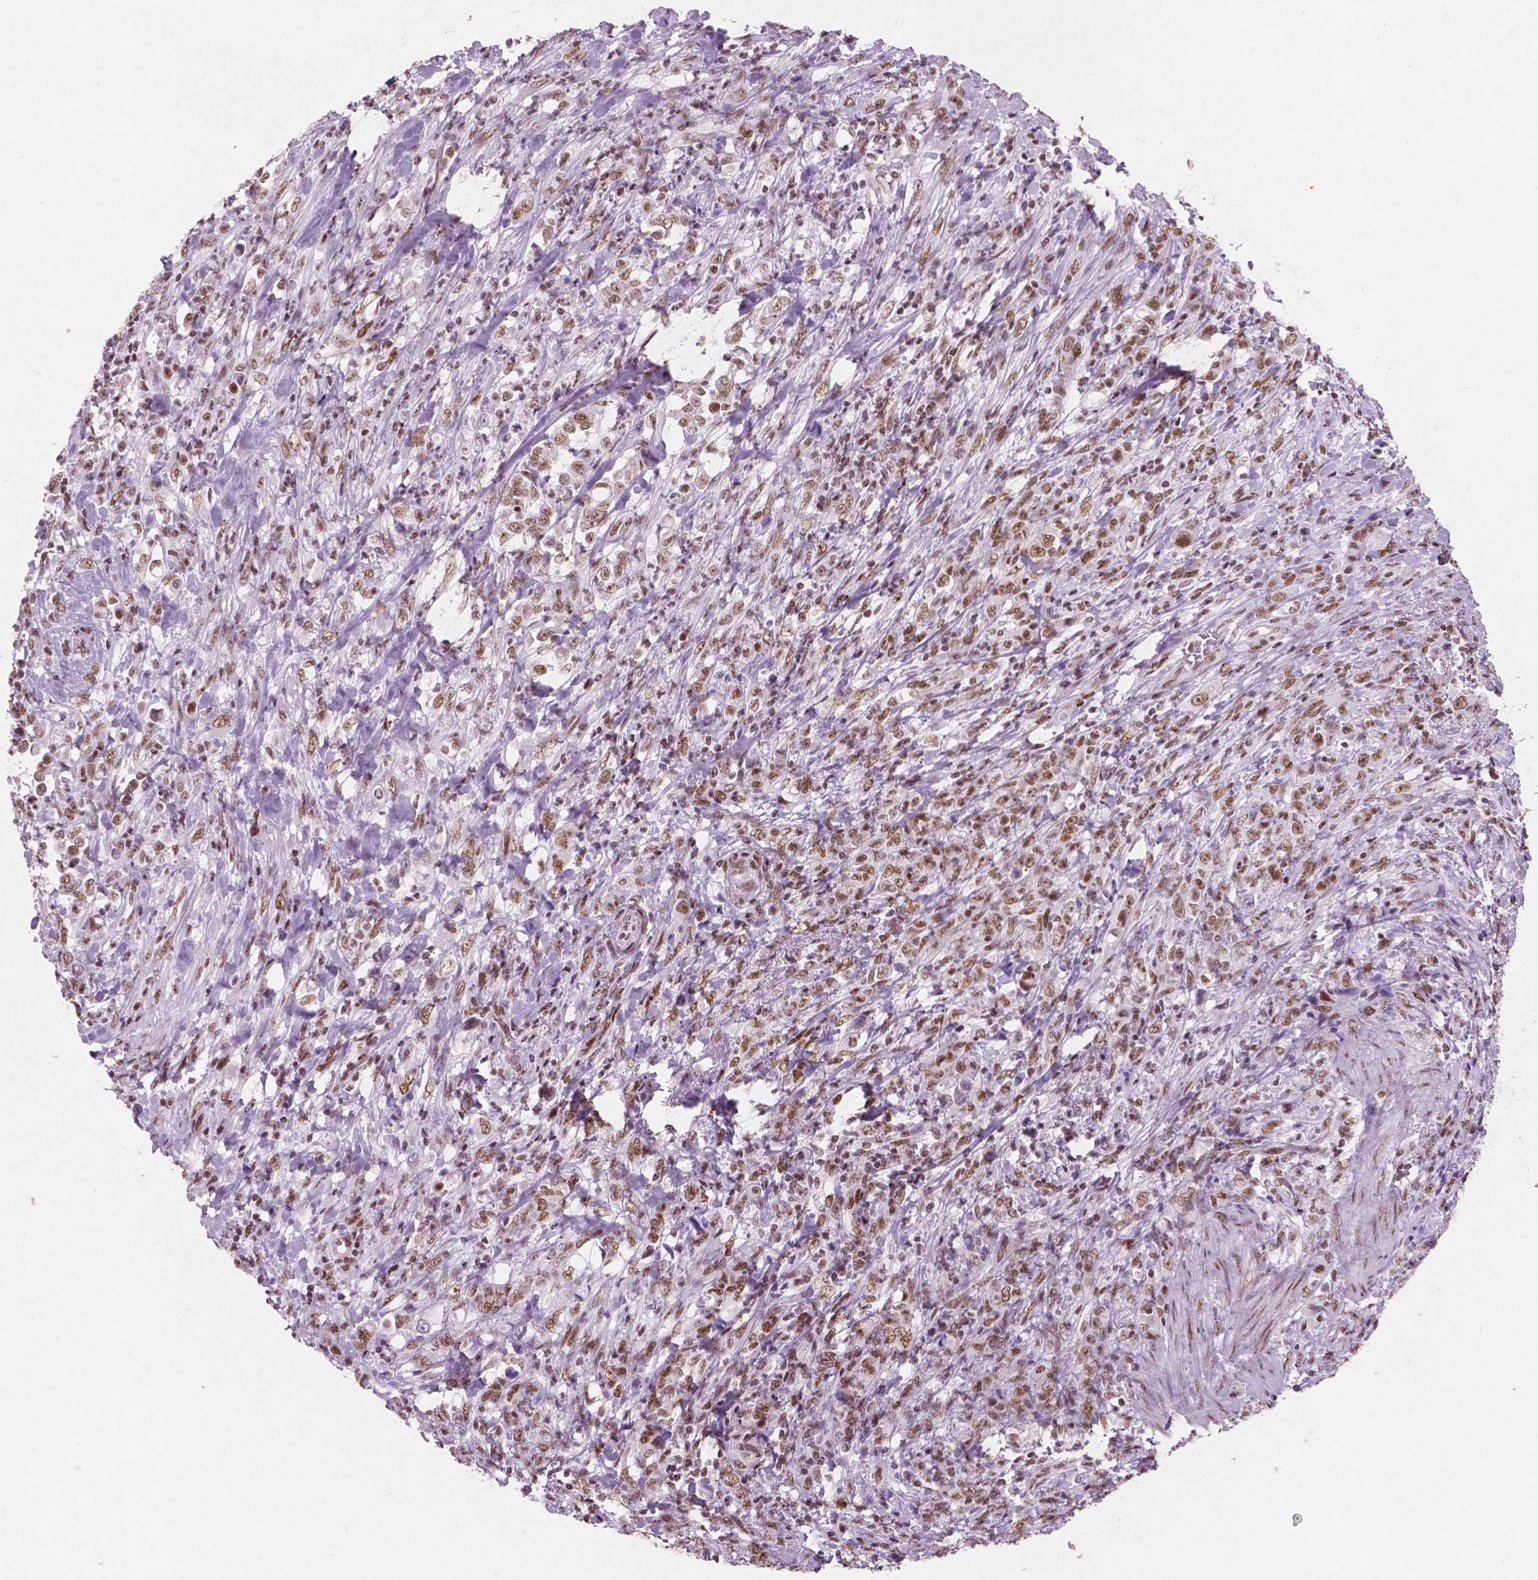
{"staining": {"intensity": "moderate", "quantity": ">75%", "location": "nuclear"}, "tissue": "stomach cancer", "cell_type": "Tumor cells", "image_type": "cancer", "snomed": [{"axis": "morphology", "description": "Adenocarcinoma, NOS"}, {"axis": "topography", "description": "Stomach"}], "caption": "The image reveals a brown stain indicating the presence of a protein in the nuclear of tumor cells in stomach cancer (adenocarcinoma).", "gene": "BRD4", "patient": {"sex": "female", "age": 79}}